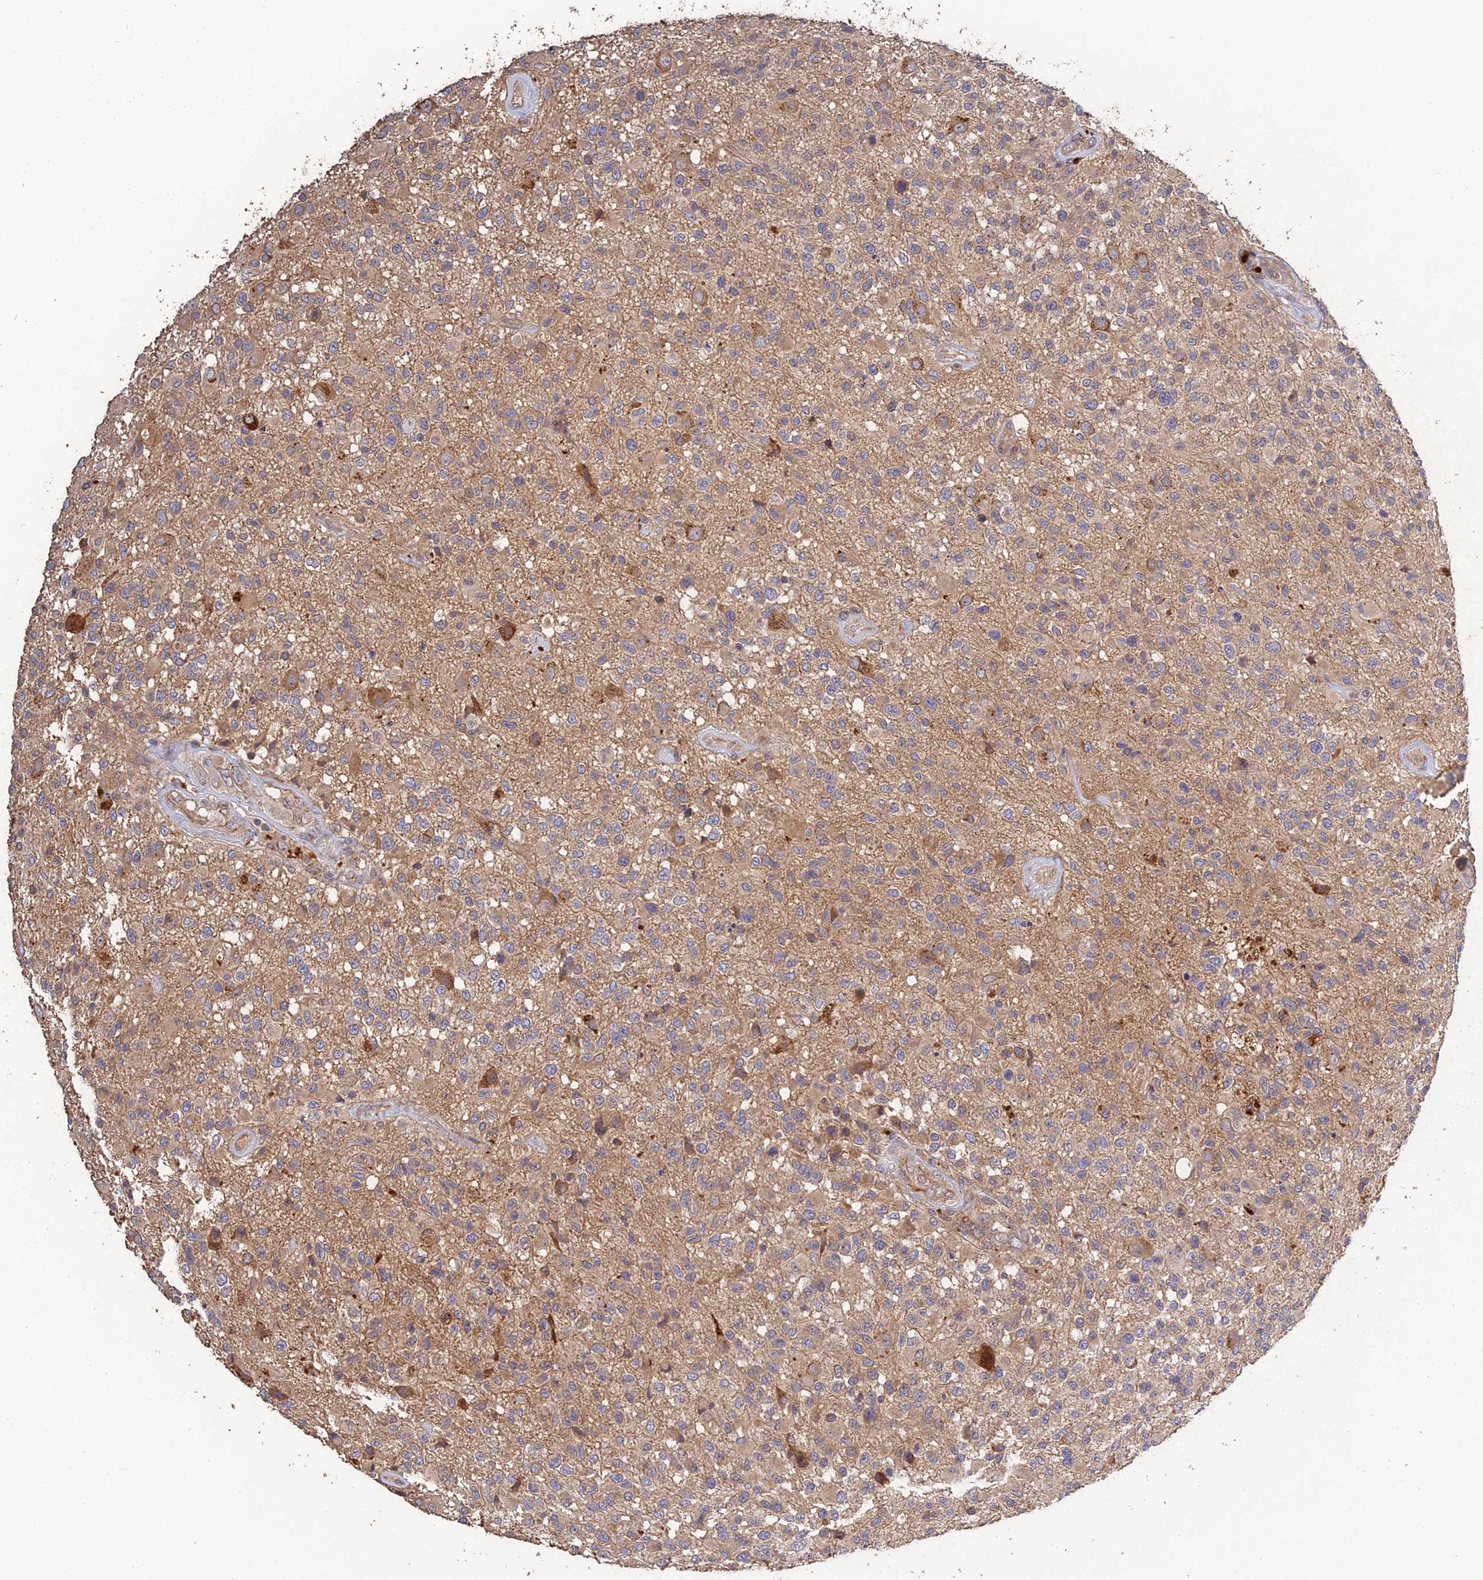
{"staining": {"intensity": "weak", "quantity": "<25%", "location": "cytoplasmic/membranous"}, "tissue": "glioma", "cell_type": "Tumor cells", "image_type": "cancer", "snomed": [{"axis": "morphology", "description": "Glioma, malignant, High grade"}, {"axis": "morphology", "description": "Glioblastoma, NOS"}, {"axis": "topography", "description": "Brain"}], "caption": "Image shows no protein positivity in tumor cells of malignant glioma (high-grade) tissue. Nuclei are stained in blue.", "gene": "ARHGAP40", "patient": {"sex": "male", "age": 60}}